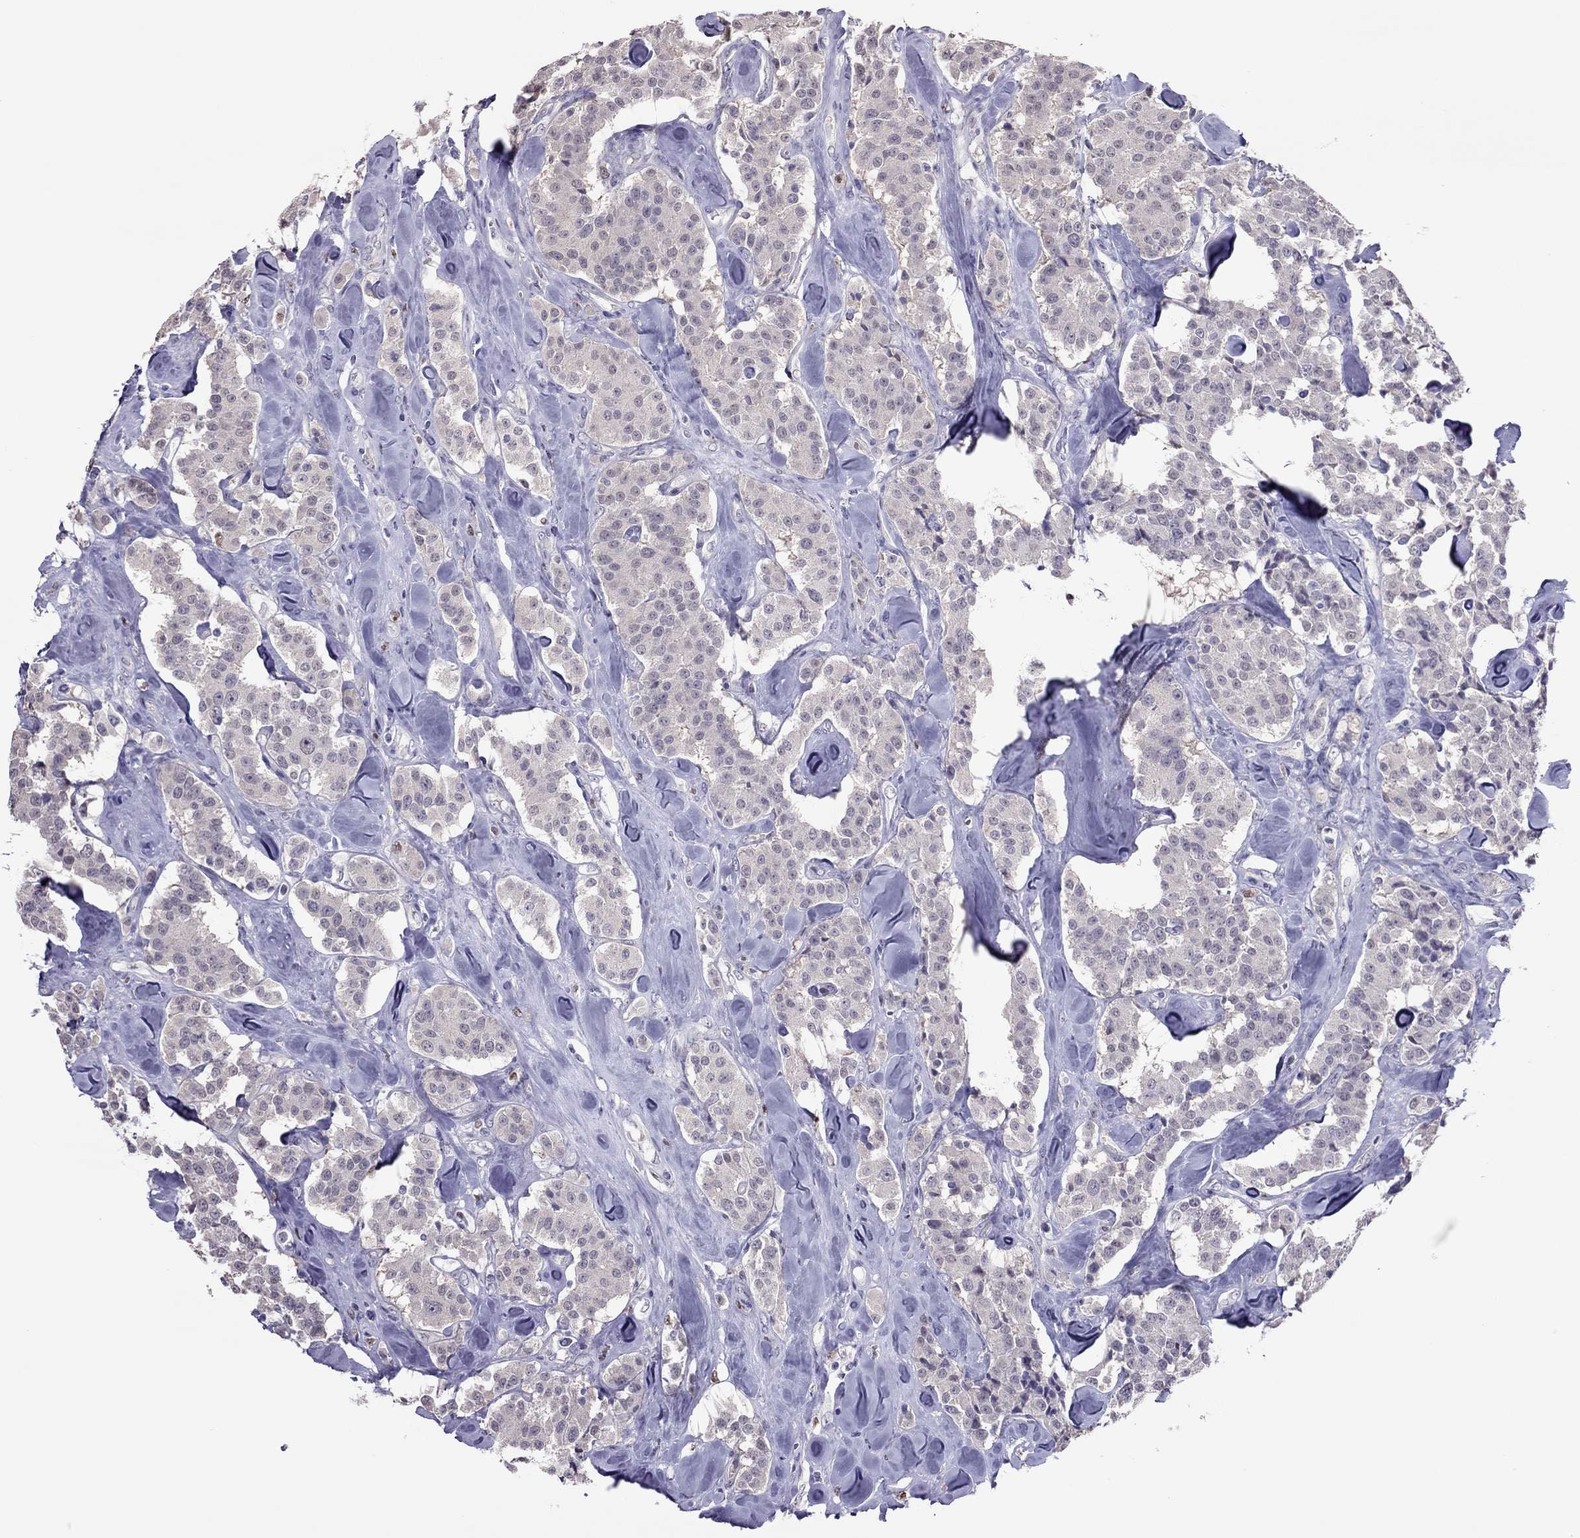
{"staining": {"intensity": "negative", "quantity": "none", "location": "none"}, "tissue": "carcinoid", "cell_type": "Tumor cells", "image_type": "cancer", "snomed": [{"axis": "morphology", "description": "Carcinoid, malignant, NOS"}, {"axis": "topography", "description": "Pancreas"}], "caption": "Malignant carcinoid was stained to show a protein in brown. There is no significant staining in tumor cells. (Brightfield microscopy of DAB immunohistochemistry at high magnification).", "gene": "SPINT3", "patient": {"sex": "male", "age": 41}}